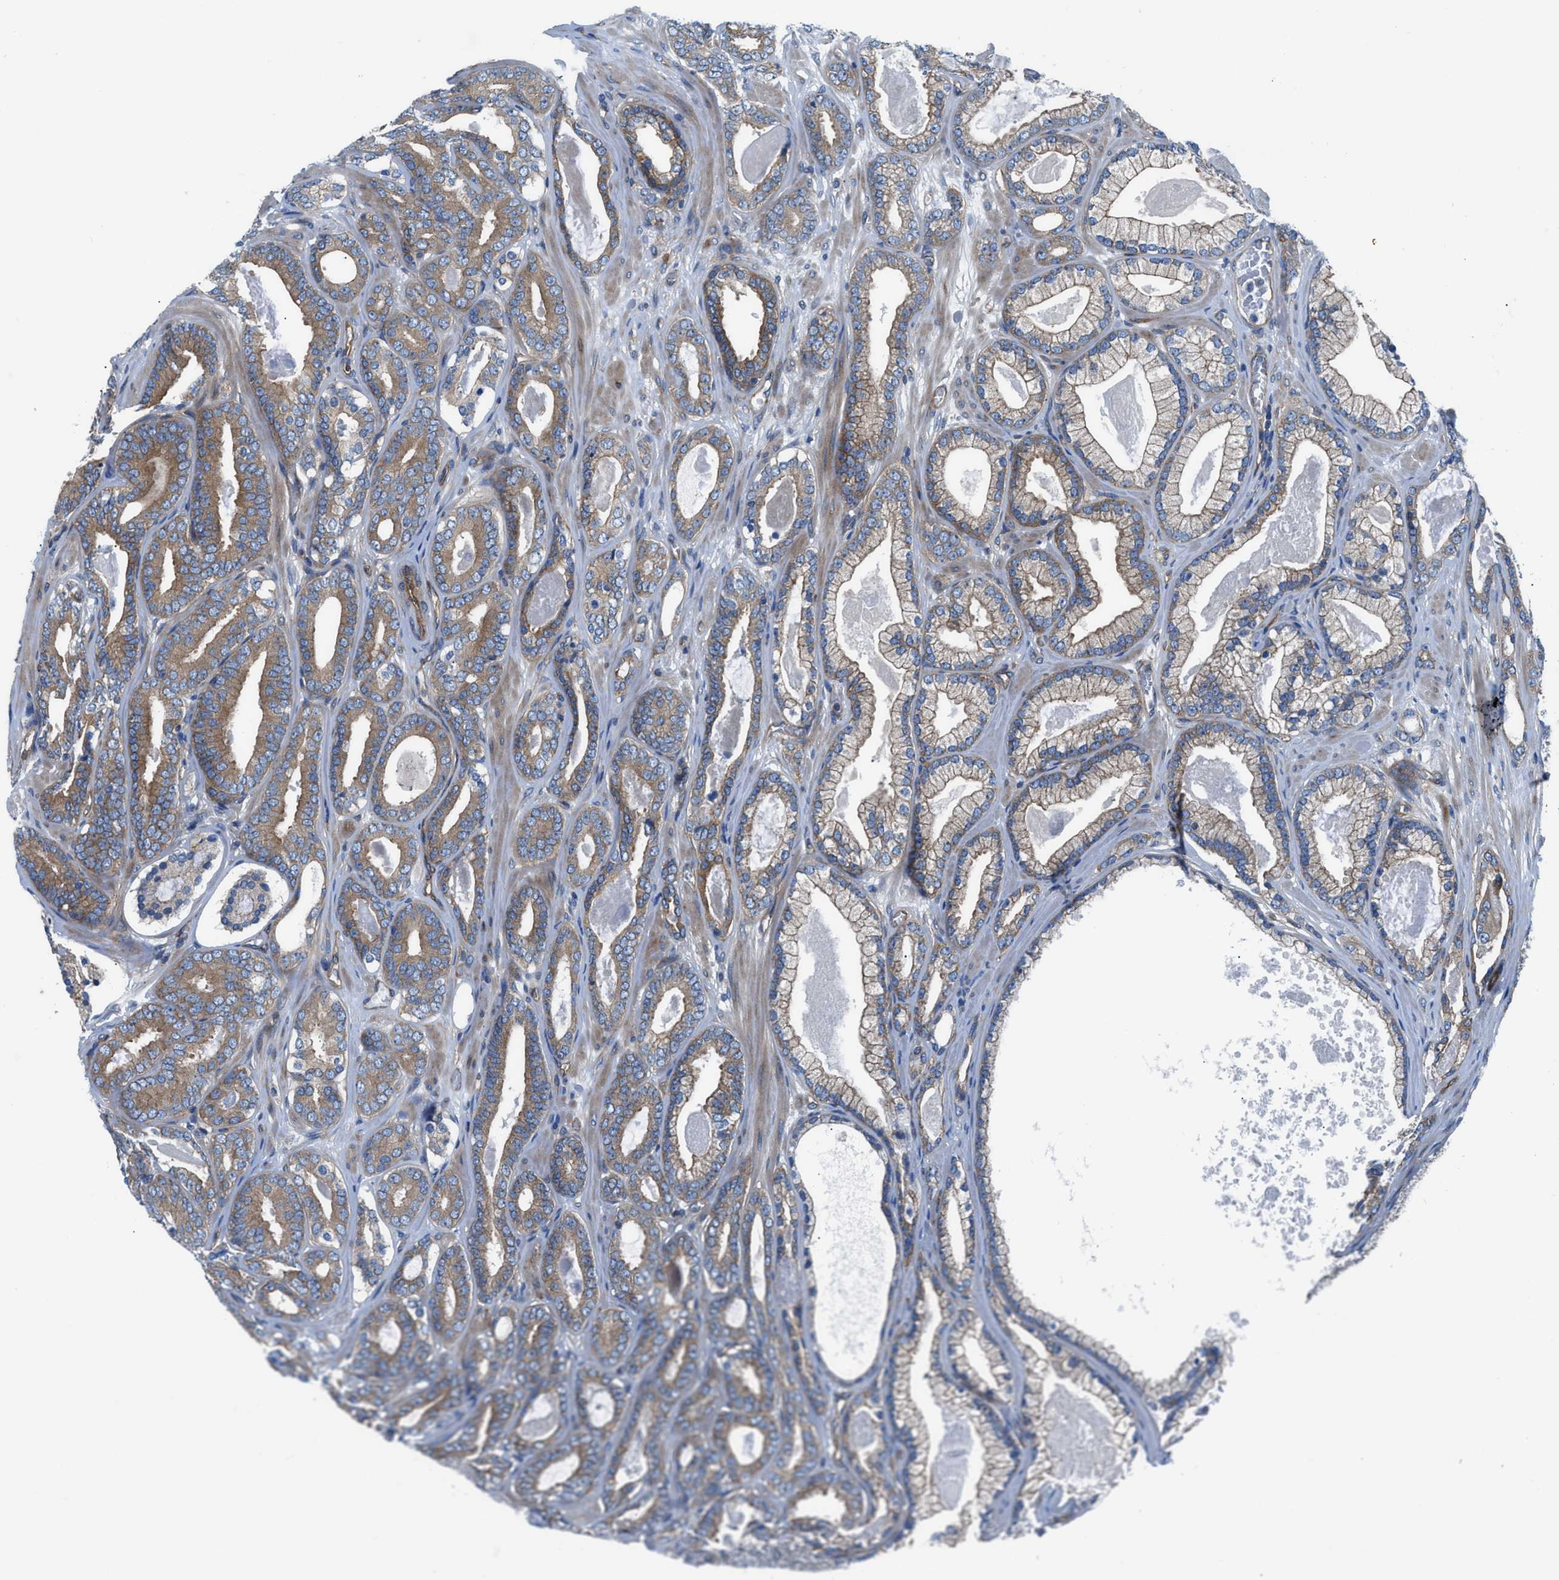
{"staining": {"intensity": "moderate", "quantity": ">75%", "location": "cytoplasmic/membranous"}, "tissue": "prostate cancer", "cell_type": "Tumor cells", "image_type": "cancer", "snomed": [{"axis": "morphology", "description": "Adenocarcinoma, High grade"}, {"axis": "topography", "description": "Prostate"}], "caption": "This histopathology image exhibits IHC staining of prostate high-grade adenocarcinoma, with medium moderate cytoplasmic/membranous staining in about >75% of tumor cells.", "gene": "TRIP4", "patient": {"sex": "male", "age": 60}}